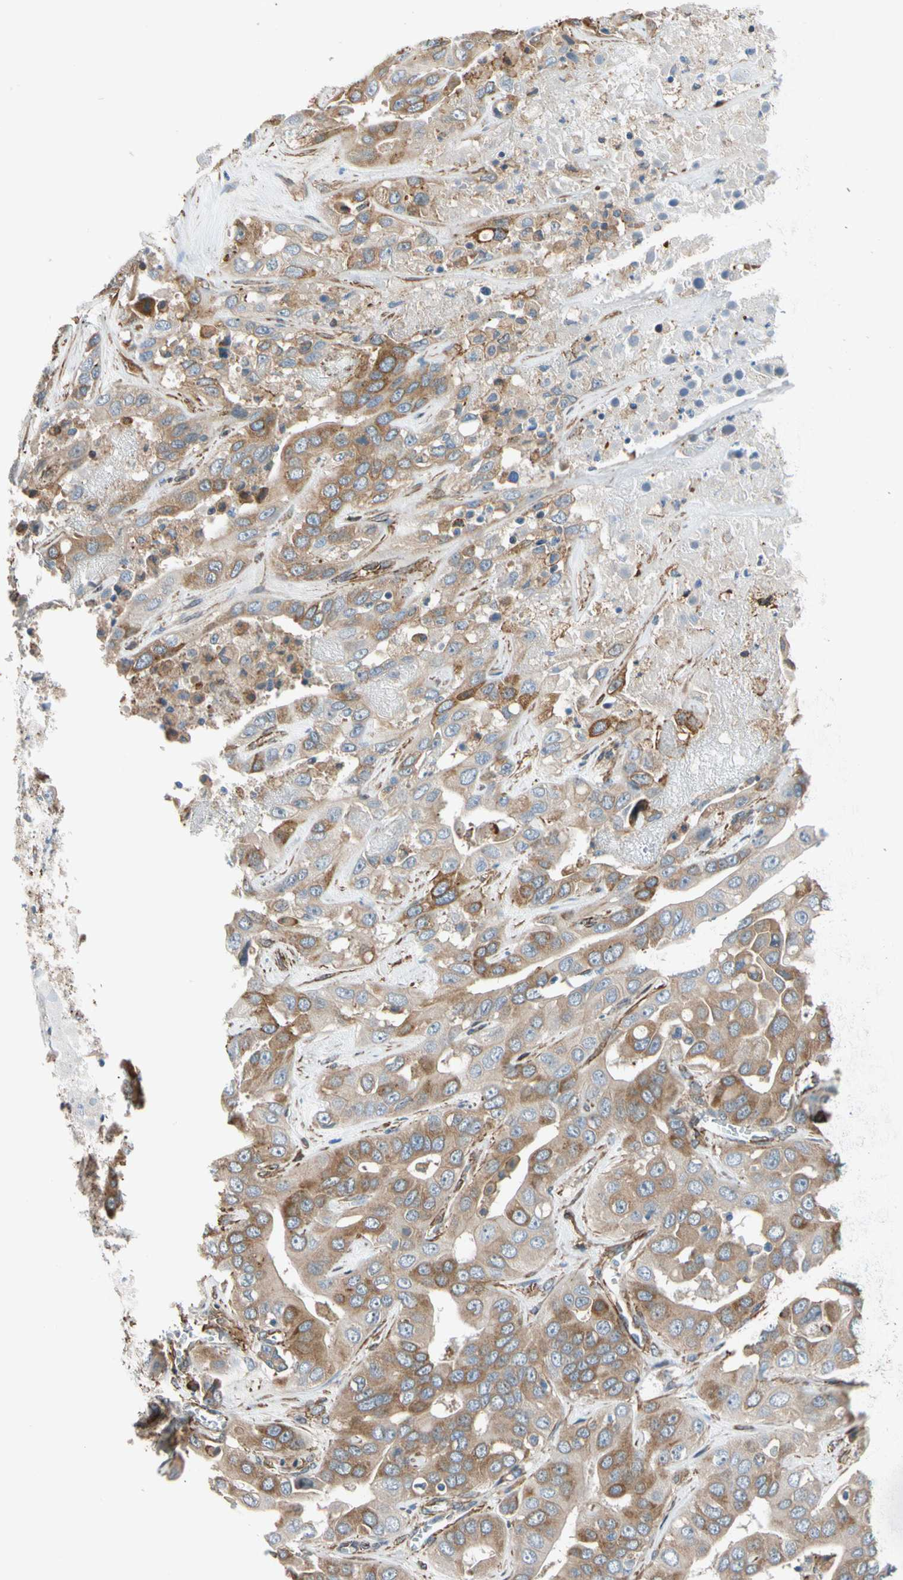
{"staining": {"intensity": "moderate", "quantity": ">75%", "location": "cytoplasmic/membranous"}, "tissue": "liver cancer", "cell_type": "Tumor cells", "image_type": "cancer", "snomed": [{"axis": "morphology", "description": "Cholangiocarcinoma"}, {"axis": "topography", "description": "Liver"}], "caption": "The photomicrograph reveals immunohistochemical staining of liver cancer (cholangiocarcinoma). There is moderate cytoplasmic/membranous positivity is identified in approximately >75% of tumor cells.", "gene": "LIMK2", "patient": {"sex": "female", "age": 52}}